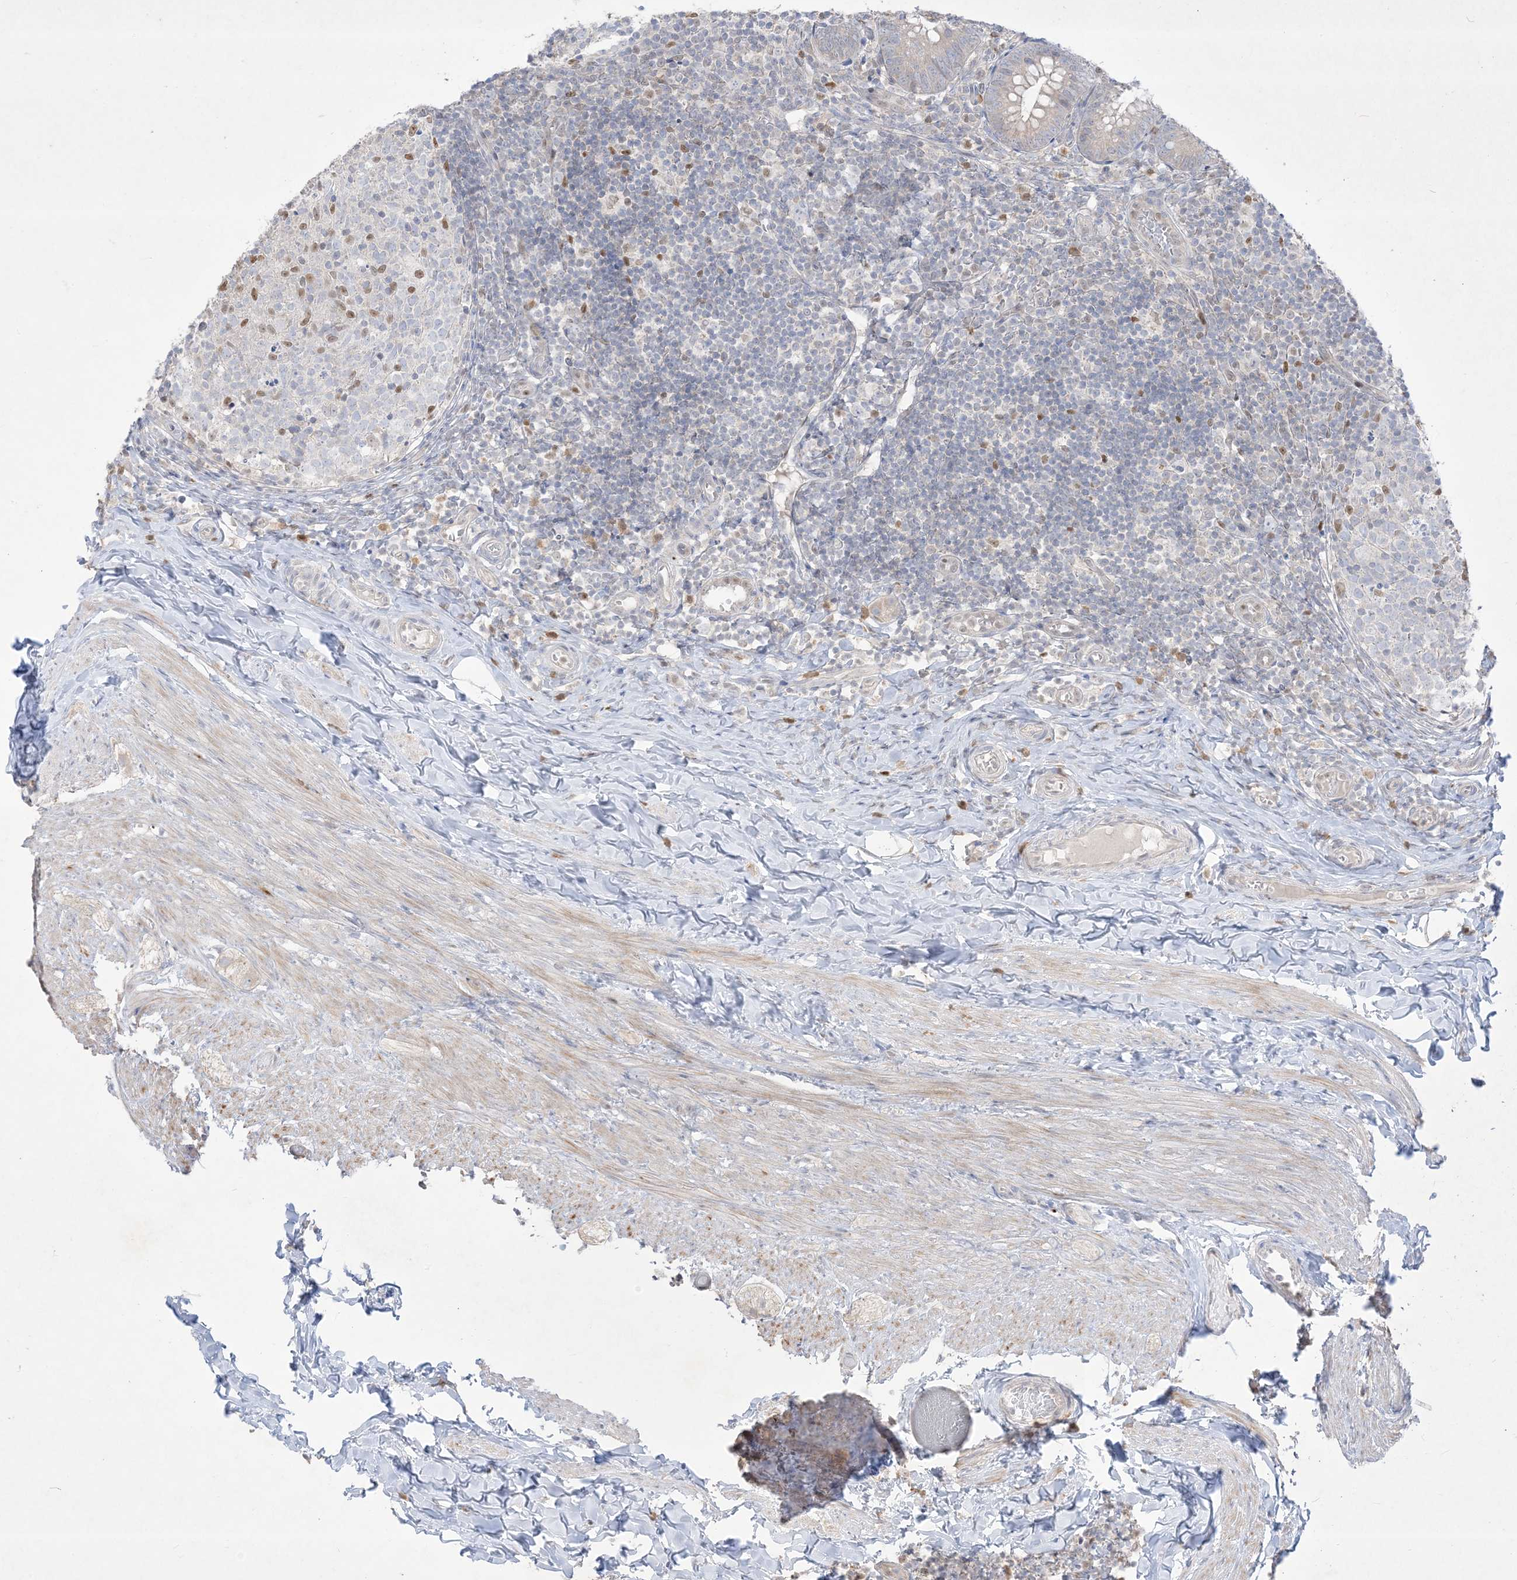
{"staining": {"intensity": "weak", "quantity": "<25%", "location": "cytoplasmic/membranous"}, "tissue": "appendix", "cell_type": "Glandular cells", "image_type": "normal", "snomed": [{"axis": "morphology", "description": "Normal tissue, NOS"}, {"axis": "topography", "description": "Appendix"}], "caption": "The image displays no significant staining in glandular cells of appendix. Nuclei are stained in blue.", "gene": "BHLHE40", "patient": {"sex": "male", "age": 8}}